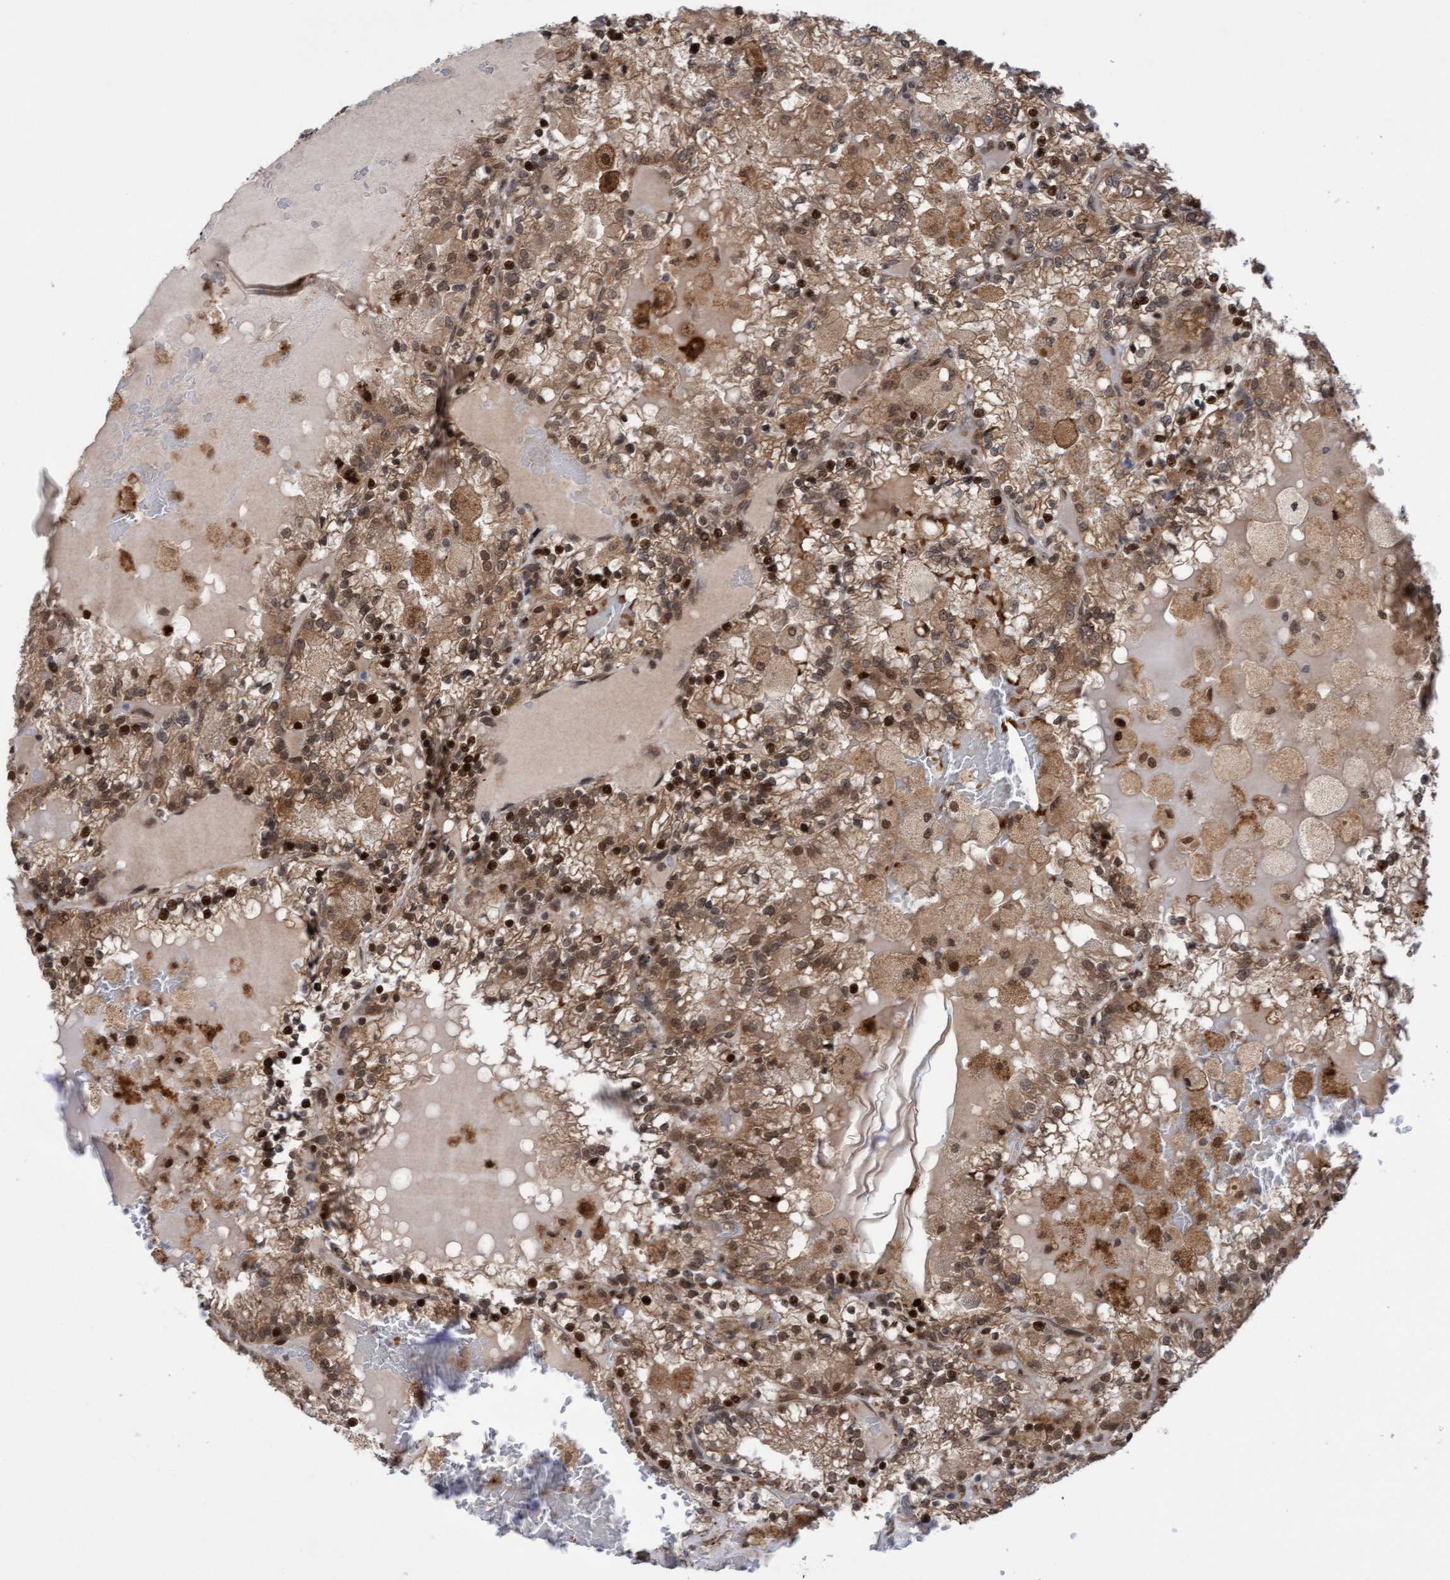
{"staining": {"intensity": "moderate", "quantity": ">75%", "location": "cytoplasmic/membranous,nuclear"}, "tissue": "renal cancer", "cell_type": "Tumor cells", "image_type": "cancer", "snomed": [{"axis": "morphology", "description": "Adenocarcinoma, NOS"}, {"axis": "topography", "description": "Kidney"}], "caption": "Immunohistochemistry of human renal adenocarcinoma exhibits medium levels of moderate cytoplasmic/membranous and nuclear positivity in about >75% of tumor cells. The protein is shown in brown color, while the nuclei are stained blue.", "gene": "TANC2", "patient": {"sex": "female", "age": 56}}